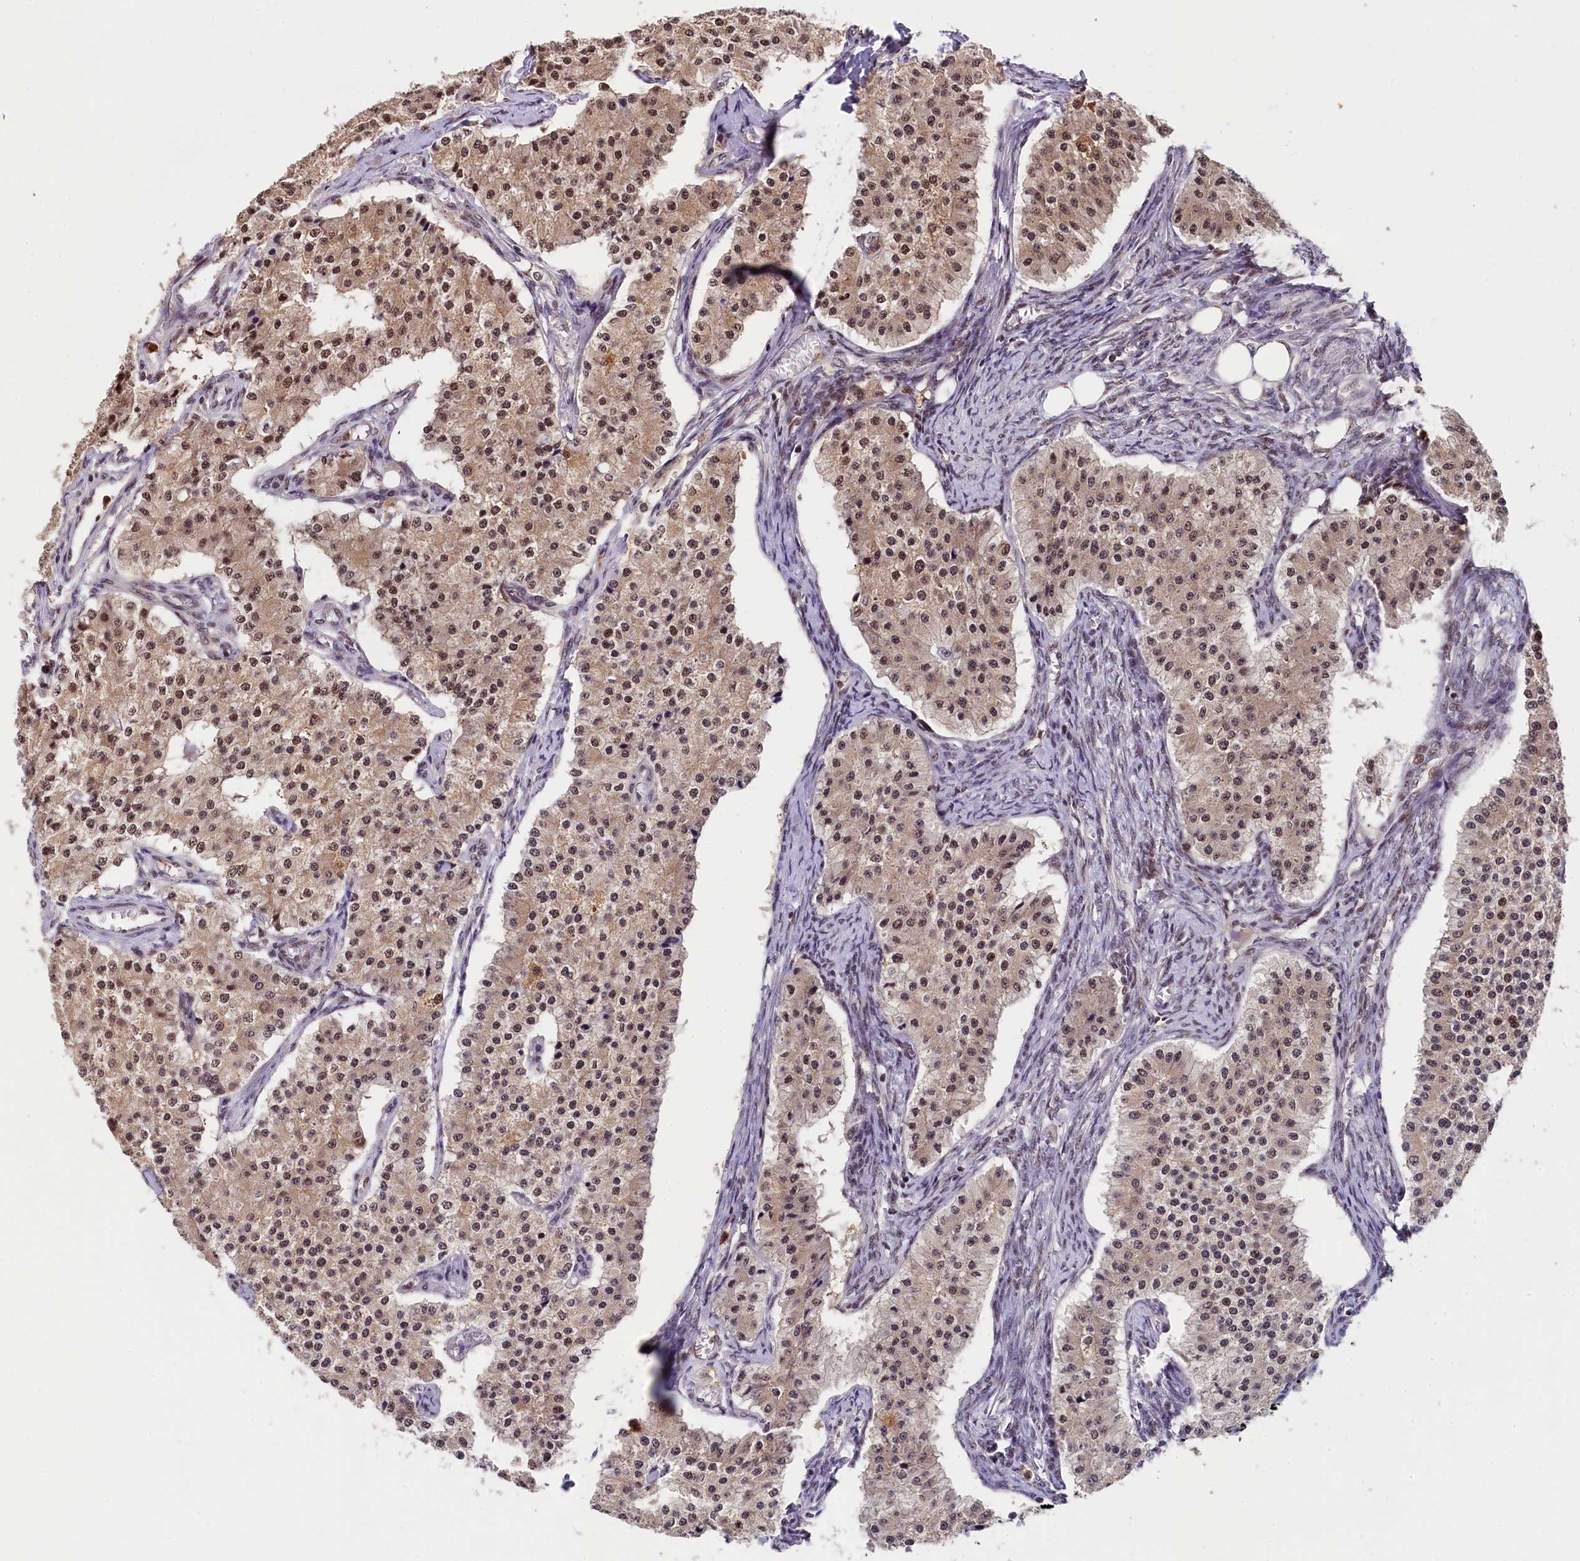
{"staining": {"intensity": "moderate", "quantity": ">75%", "location": "cytoplasmic/membranous,nuclear"}, "tissue": "carcinoid", "cell_type": "Tumor cells", "image_type": "cancer", "snomed": [{"axis": "morphology", "description": "Carcinoid, malignant, NOS"}, {"axis": "topography", "description": "Colon"}], "caption": "Human carcinoid stained with a brown dye demonstrates moderate cytoplasmic/membranous and nuclear positive positivity in approximately >75% of tumor cells.", "gene": "ADIG", "patient": {"sex": "female", "age": 52}}